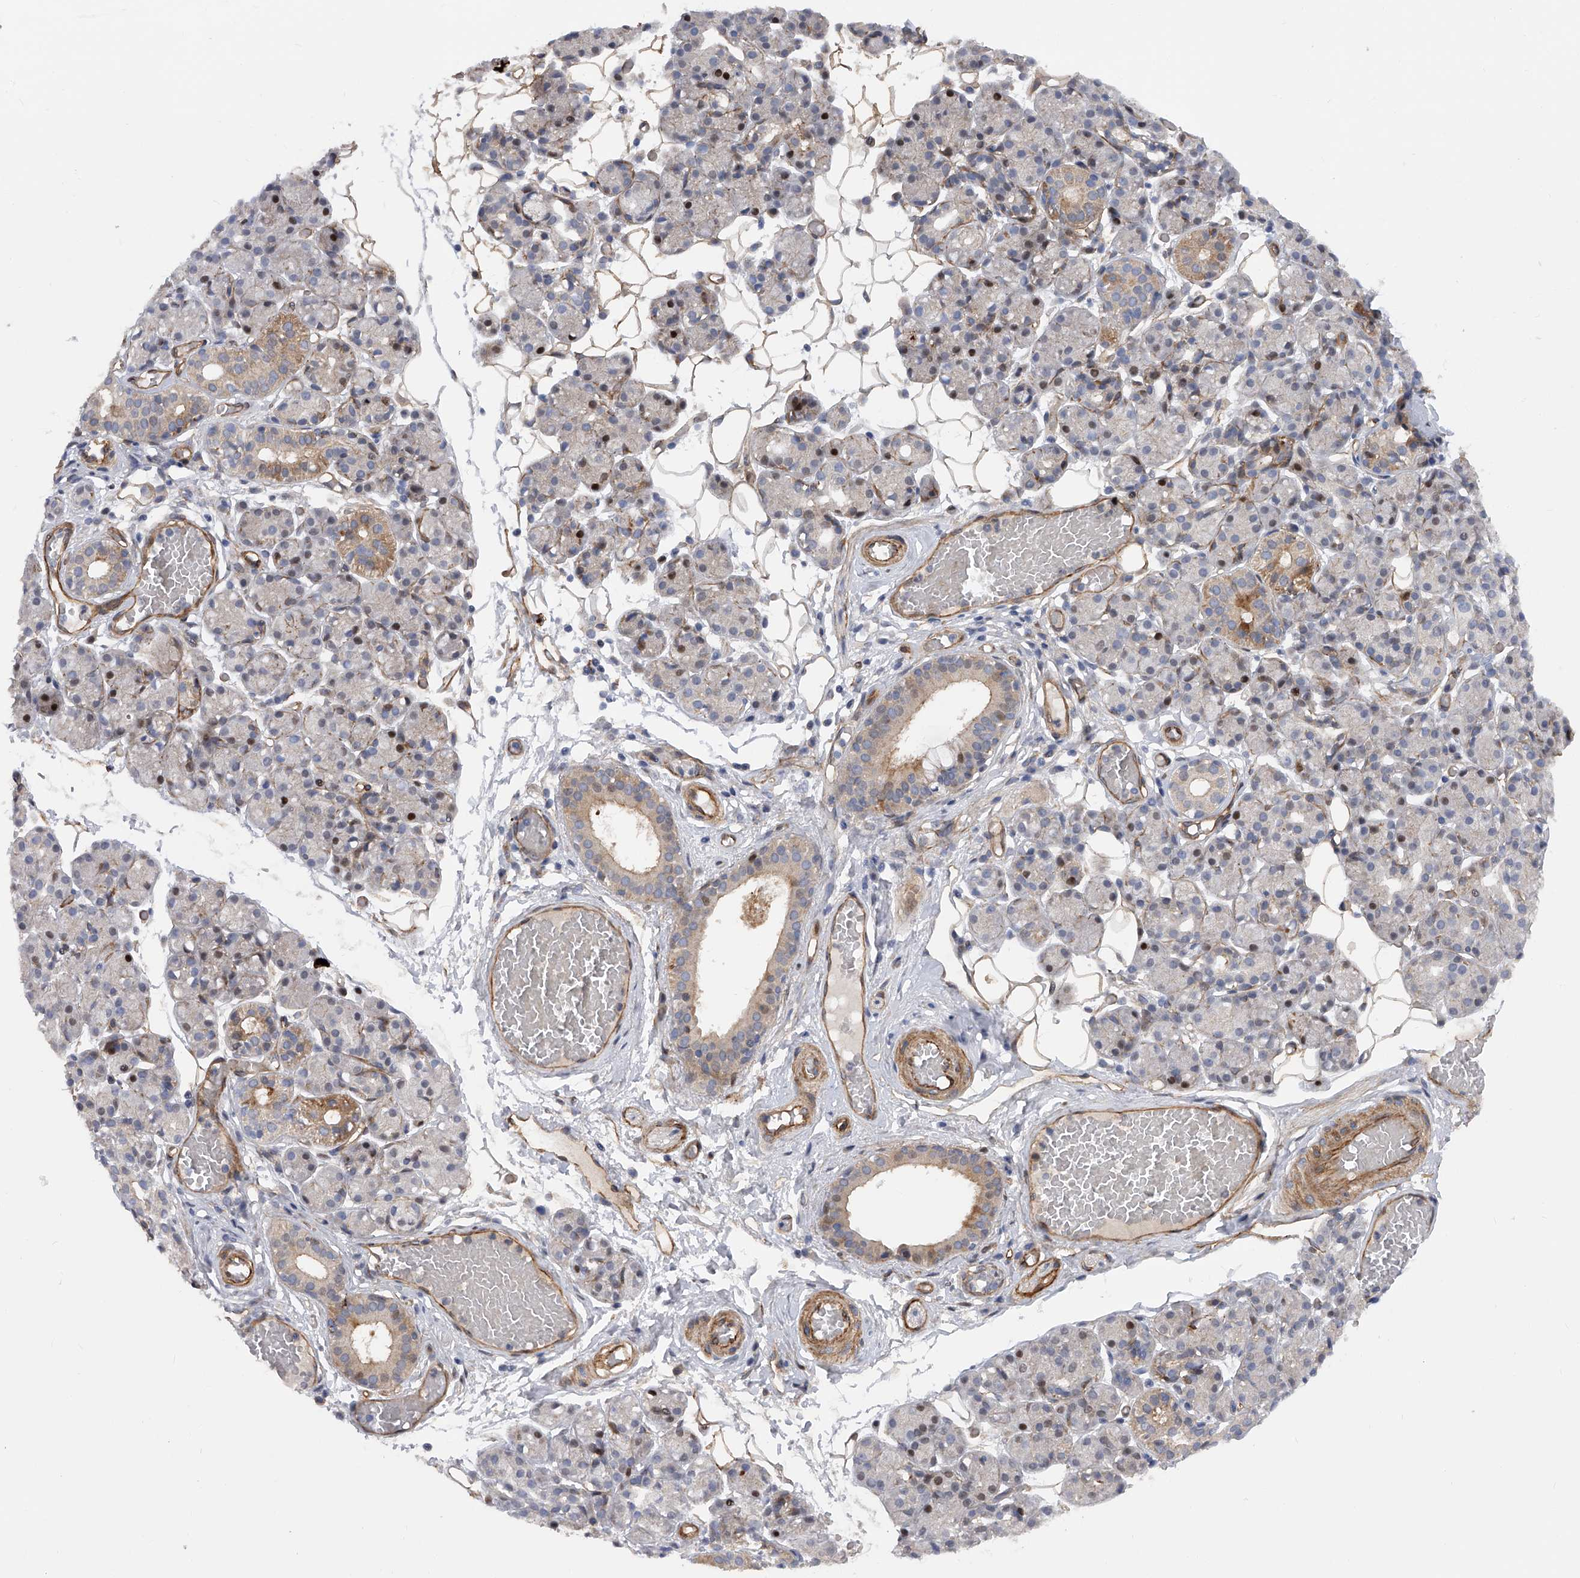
{"staining": {"intensity": "moderate", "quantity": "<25%", "location": "cytoplasmic/membranous"}, "tissue": "salivary gland", "cell_type": "Glandular cells", "image_type": "normal", "snomed": [{"axis": "morphology", "description": "Normal tissue, NOS"}, {"axis": "topography", "description": "Salivary gland"}], "caption": "Immunohistochemistry photomicrograph of normal salivary gland: salivary gland stained using immunohistochemistry (IHC) displays low levels of moderate protein expression localized specifically in the cytoplasmic/membranous of glandular cells, appearing as a cytoplasmic/membranous brown color.", "gene": "PDSS2", "patient": {"sex": "male", "age": 63}}